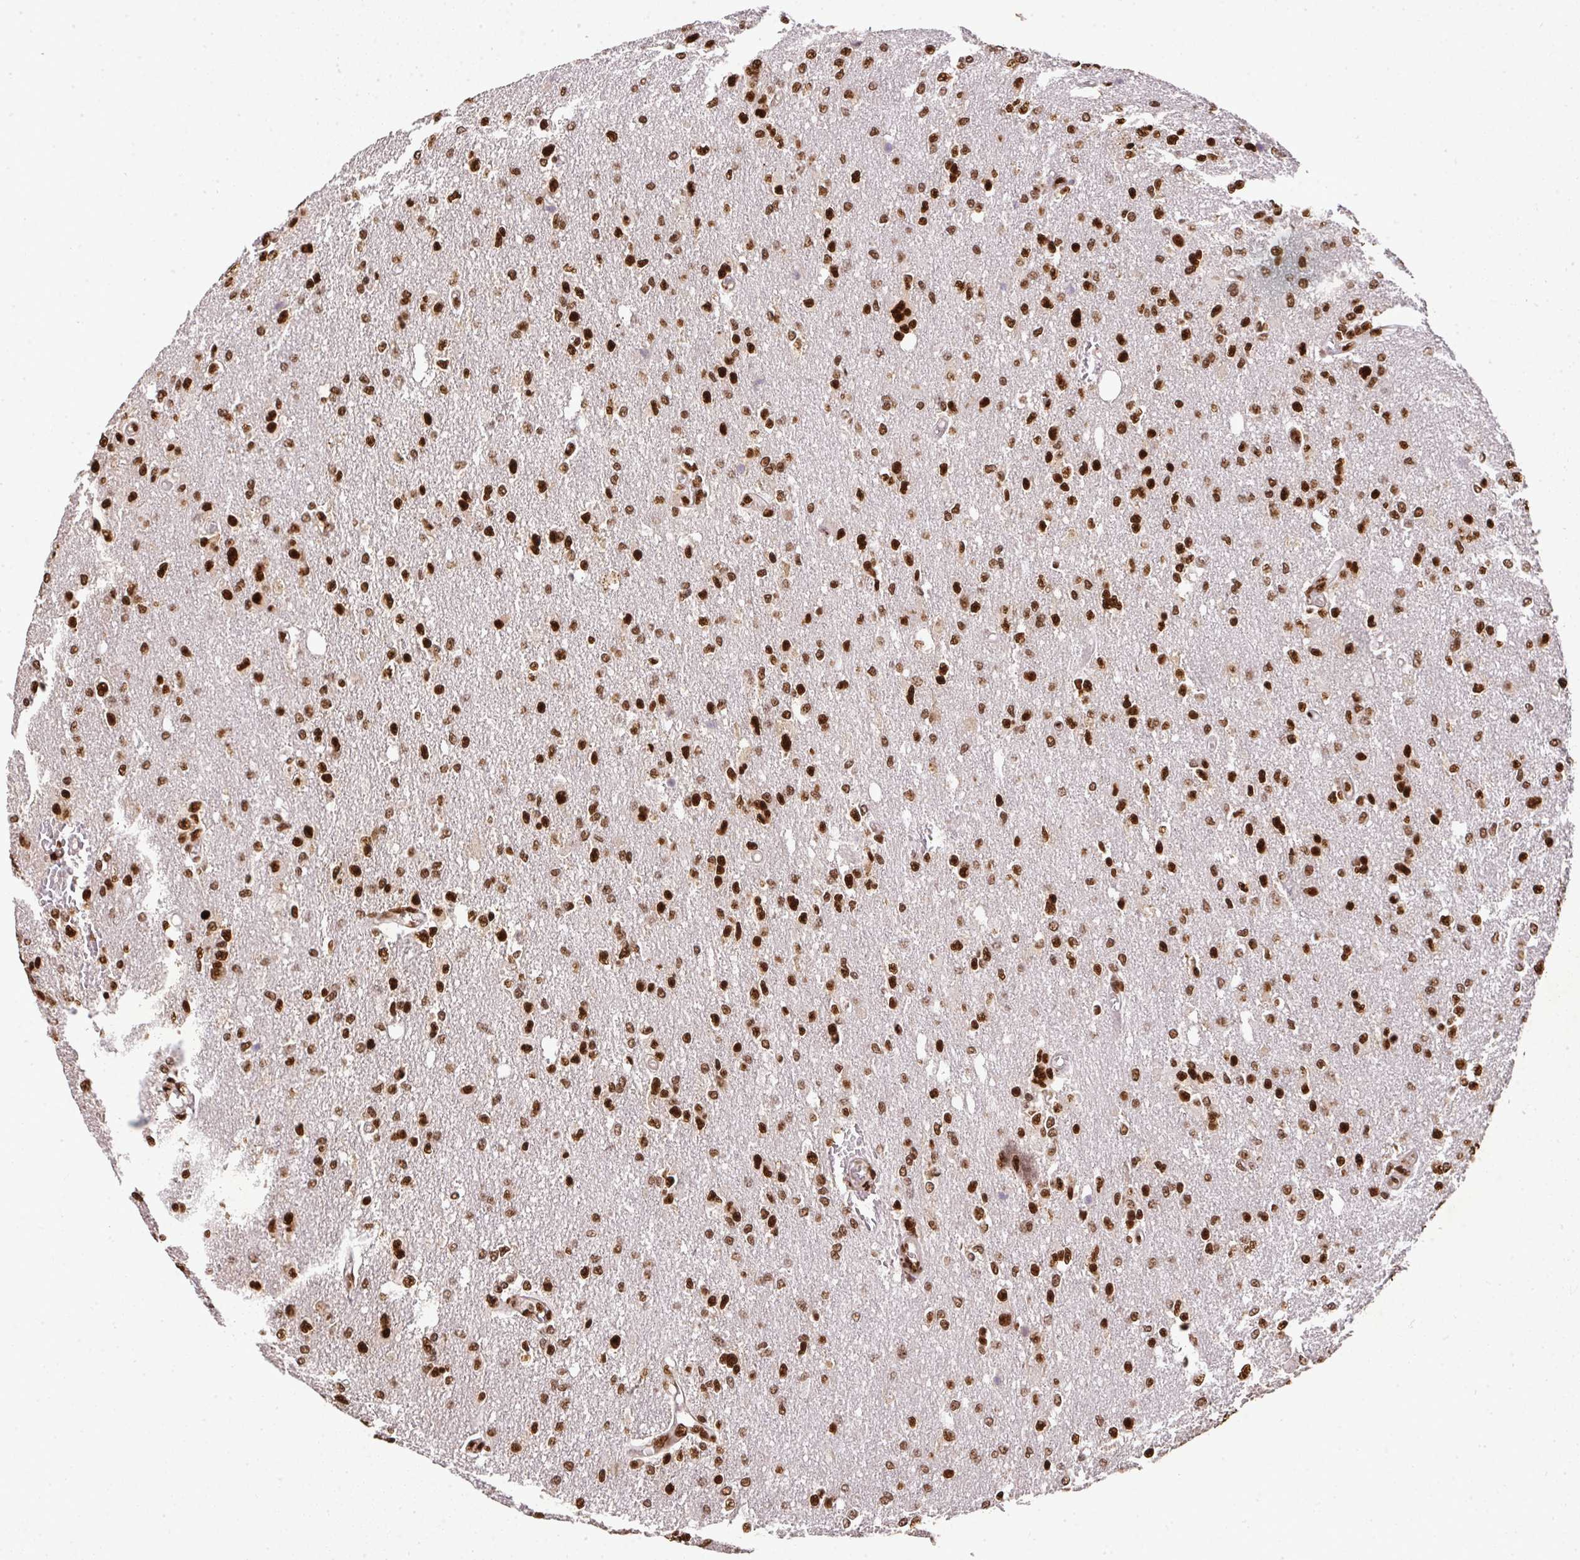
{"staining": {"intensity": "strong", "quantity": ">75%", "location": "nuclear"}, "tissue": "glioma", "cell_type": "Tumor cells", "image_type": "cancer", "snomed": [{"axis": "morphology", "description": "Glioma, malignant, Low grade"}, {"axis": "topography", "description": "Brain"}], "caption": "Tumor cells display strong nuclear staining in approximately >75% of cells in glioma.", "gene": "U2AF1", "patient": {"sex": "male", "age": 26}}